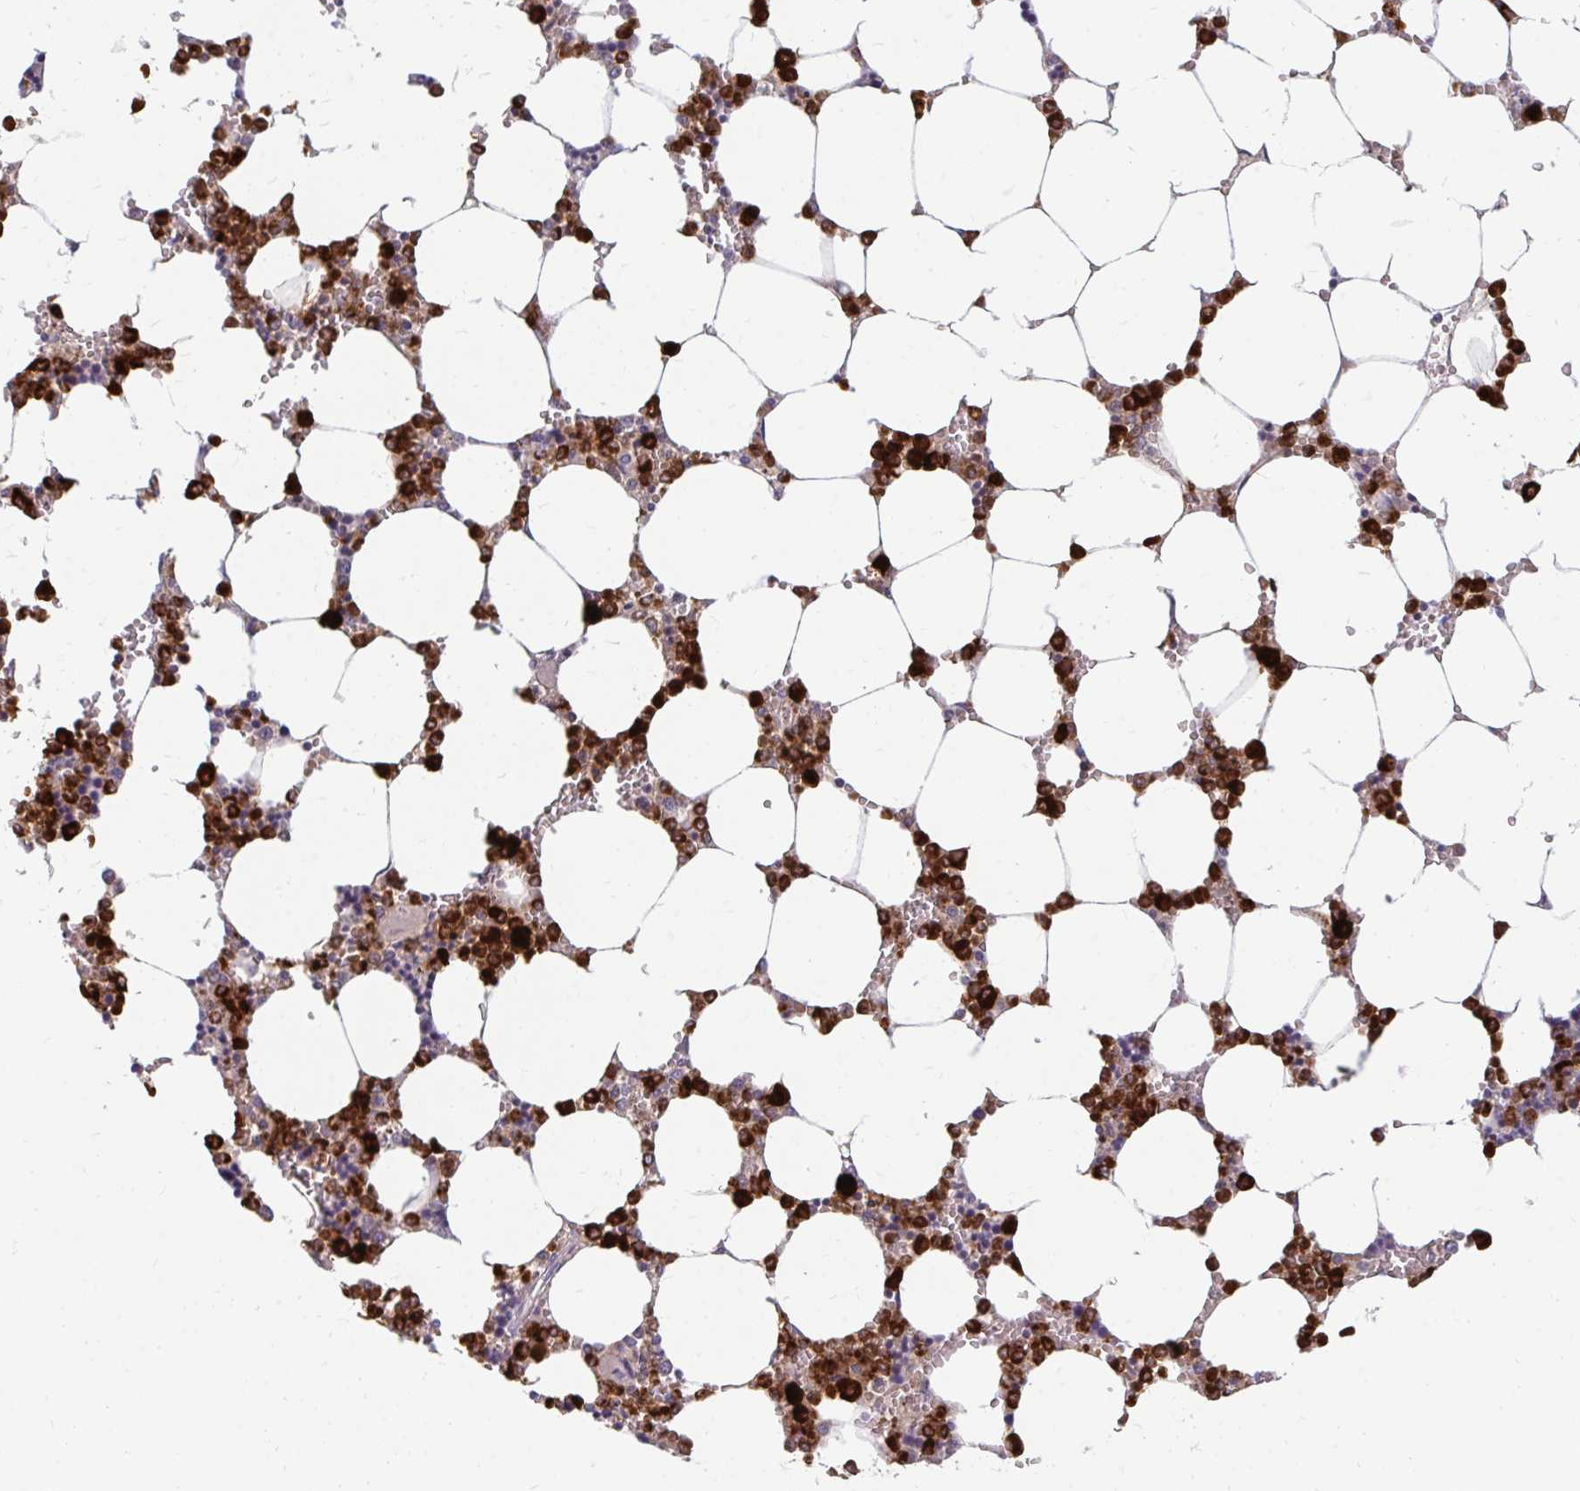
{"staining": {"intensity": "strong", "quantity": ">75%", "location": "cytoplasmic/membranous"}, "tissue": "bone marrow", "cell_type": "Hematopoietic cells", "image_type": "normal", "snomed": [{"axis": "morphology", "description": "Normal tissue, NOS"}, {"axis": "topography", "description": "Bone marrow"}], "caption": "Brown immunohistochemical staining in benign bone marrow demonstrates strong cytoplasmic/membranous staining in approximately >75% of hematopoietic cells.", "gene": "RAB33A", "patient": {"sex": "male", "age": 64}}